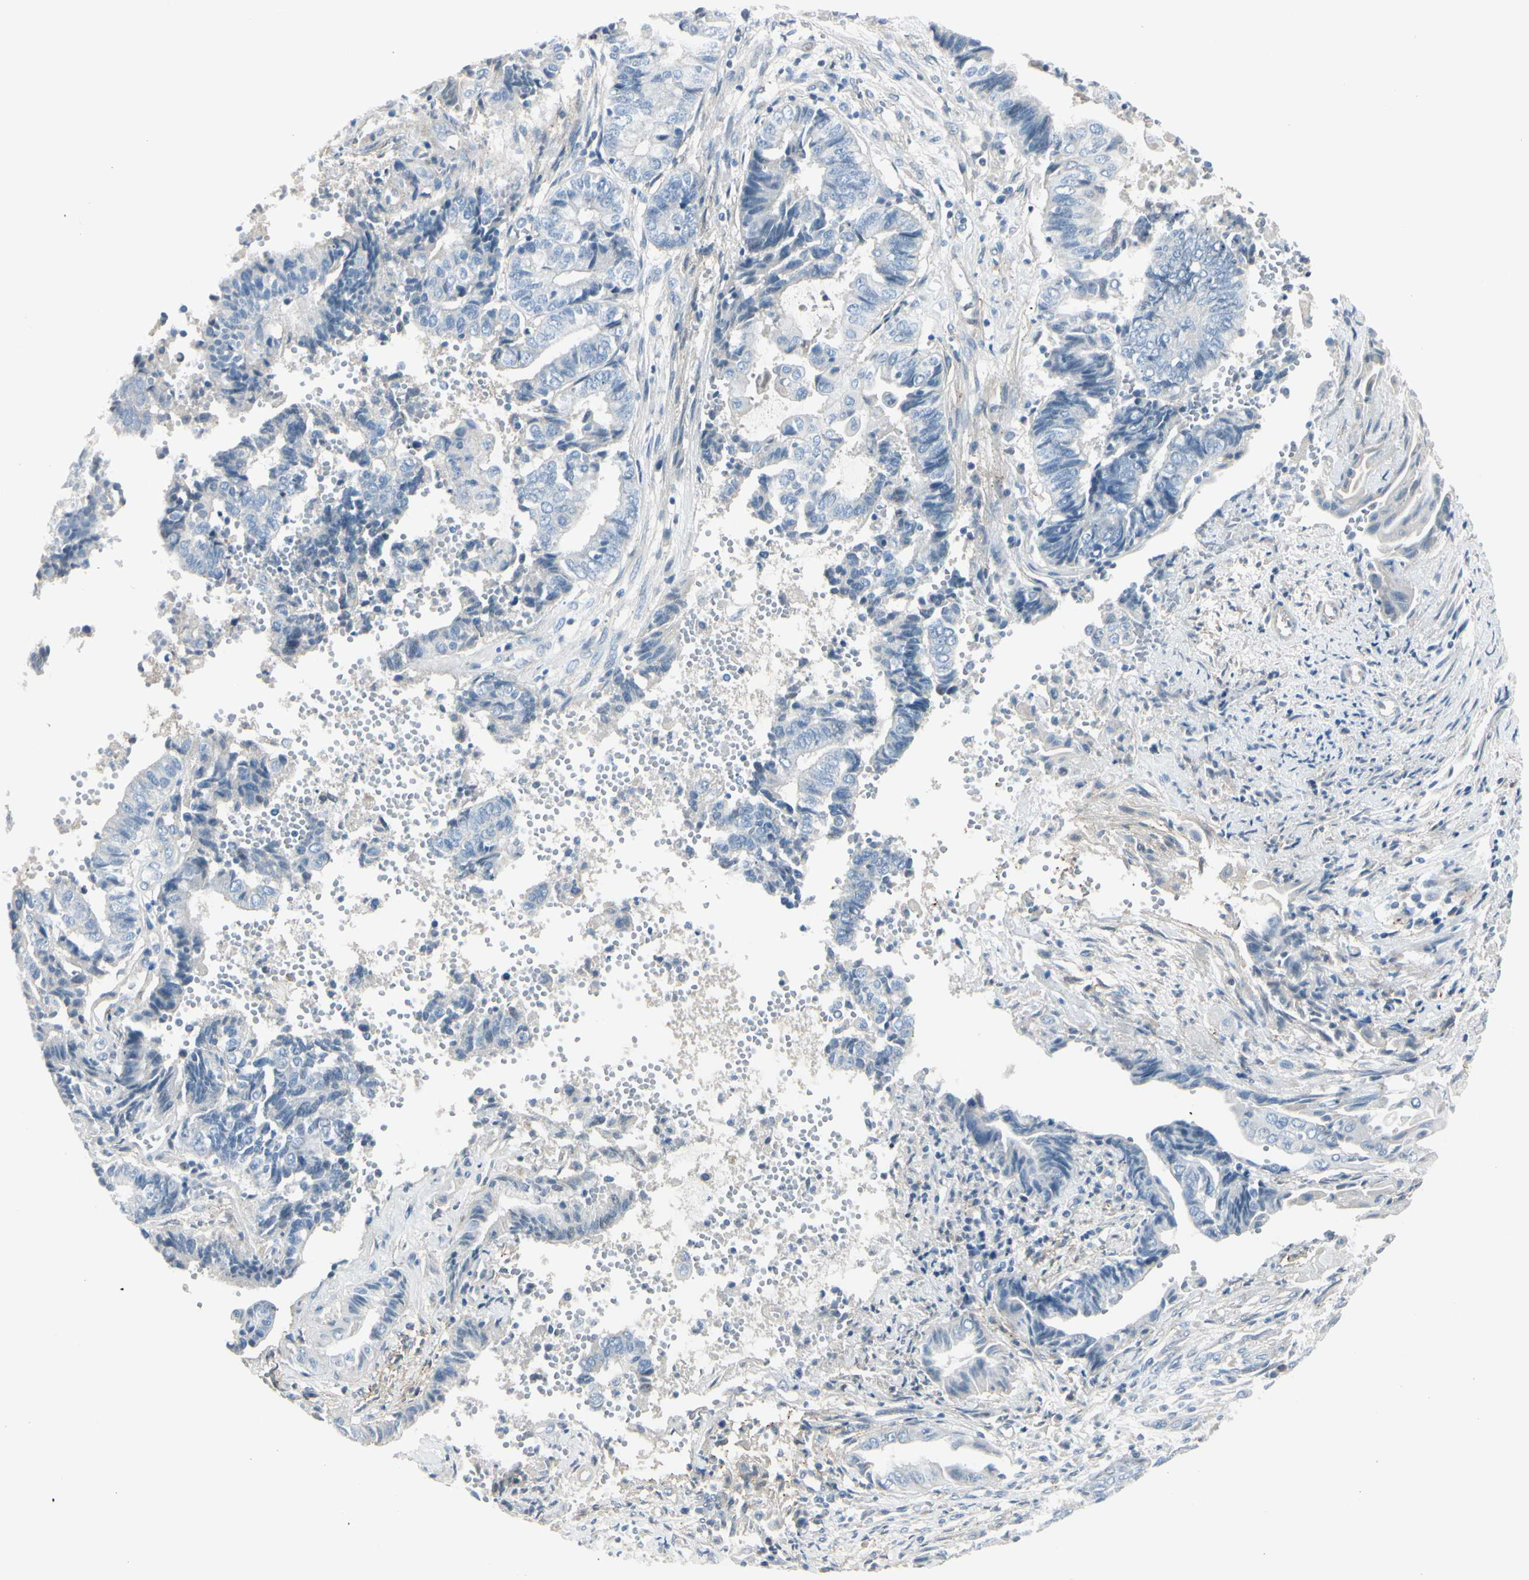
{"staining": {"intensity": "negative", "quantity": "none", "location": "none"}, "tissue": "endometrial cancer", "cell_type": "Tumor cells", "image_type": "cancer", "snomed": [{"axis": "morphology", "description": "Adenocarcinoma, NOS"}, {"axis": "topography", "description": "Uterus"}, {"axis": "topography", "description": "Endometrium"}], "caption": "Tumor cells show no significant protein positivity in endometrial cancer.", "gene": "CACNA2D1", "patient": {"sex": "female", "age": 70}}